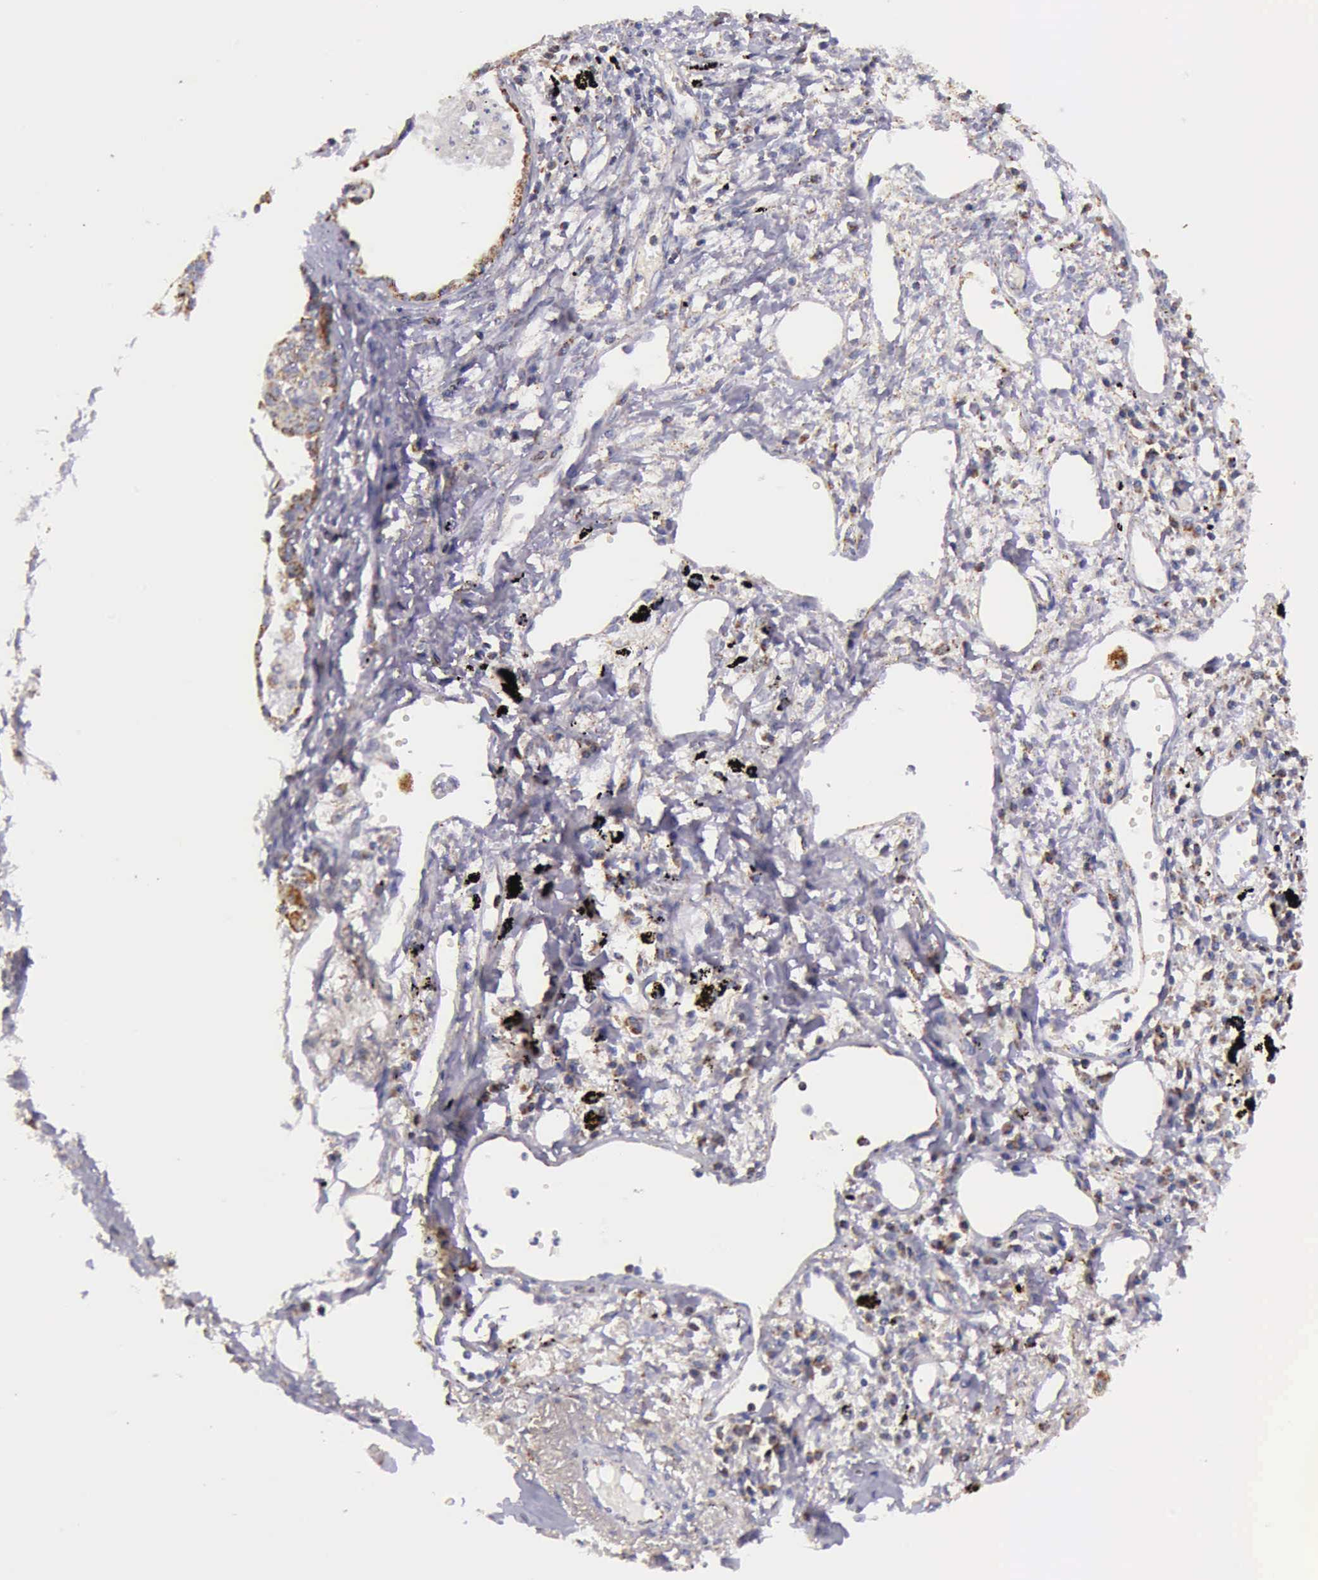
{"staining": {"intensity": "weak", "quantity": ">75%", "location": "cytoplasmic/membranous"}, "tissue": "lung cancer", "cell_type": "Tumor cells", "image_type": "cancer", "snomed": [{"axis": "morphology", "description": "Squamous cell carcinoma, NOS"}, {"axis": "topography", "description": "Lung"}], "caption": "Human lung cancer (squamous cell carcinoma) stained with a protein marker displays weak staining in tumor cells.", "gene": "TXN2", "patient": {"sex": "male", "age": 71}}